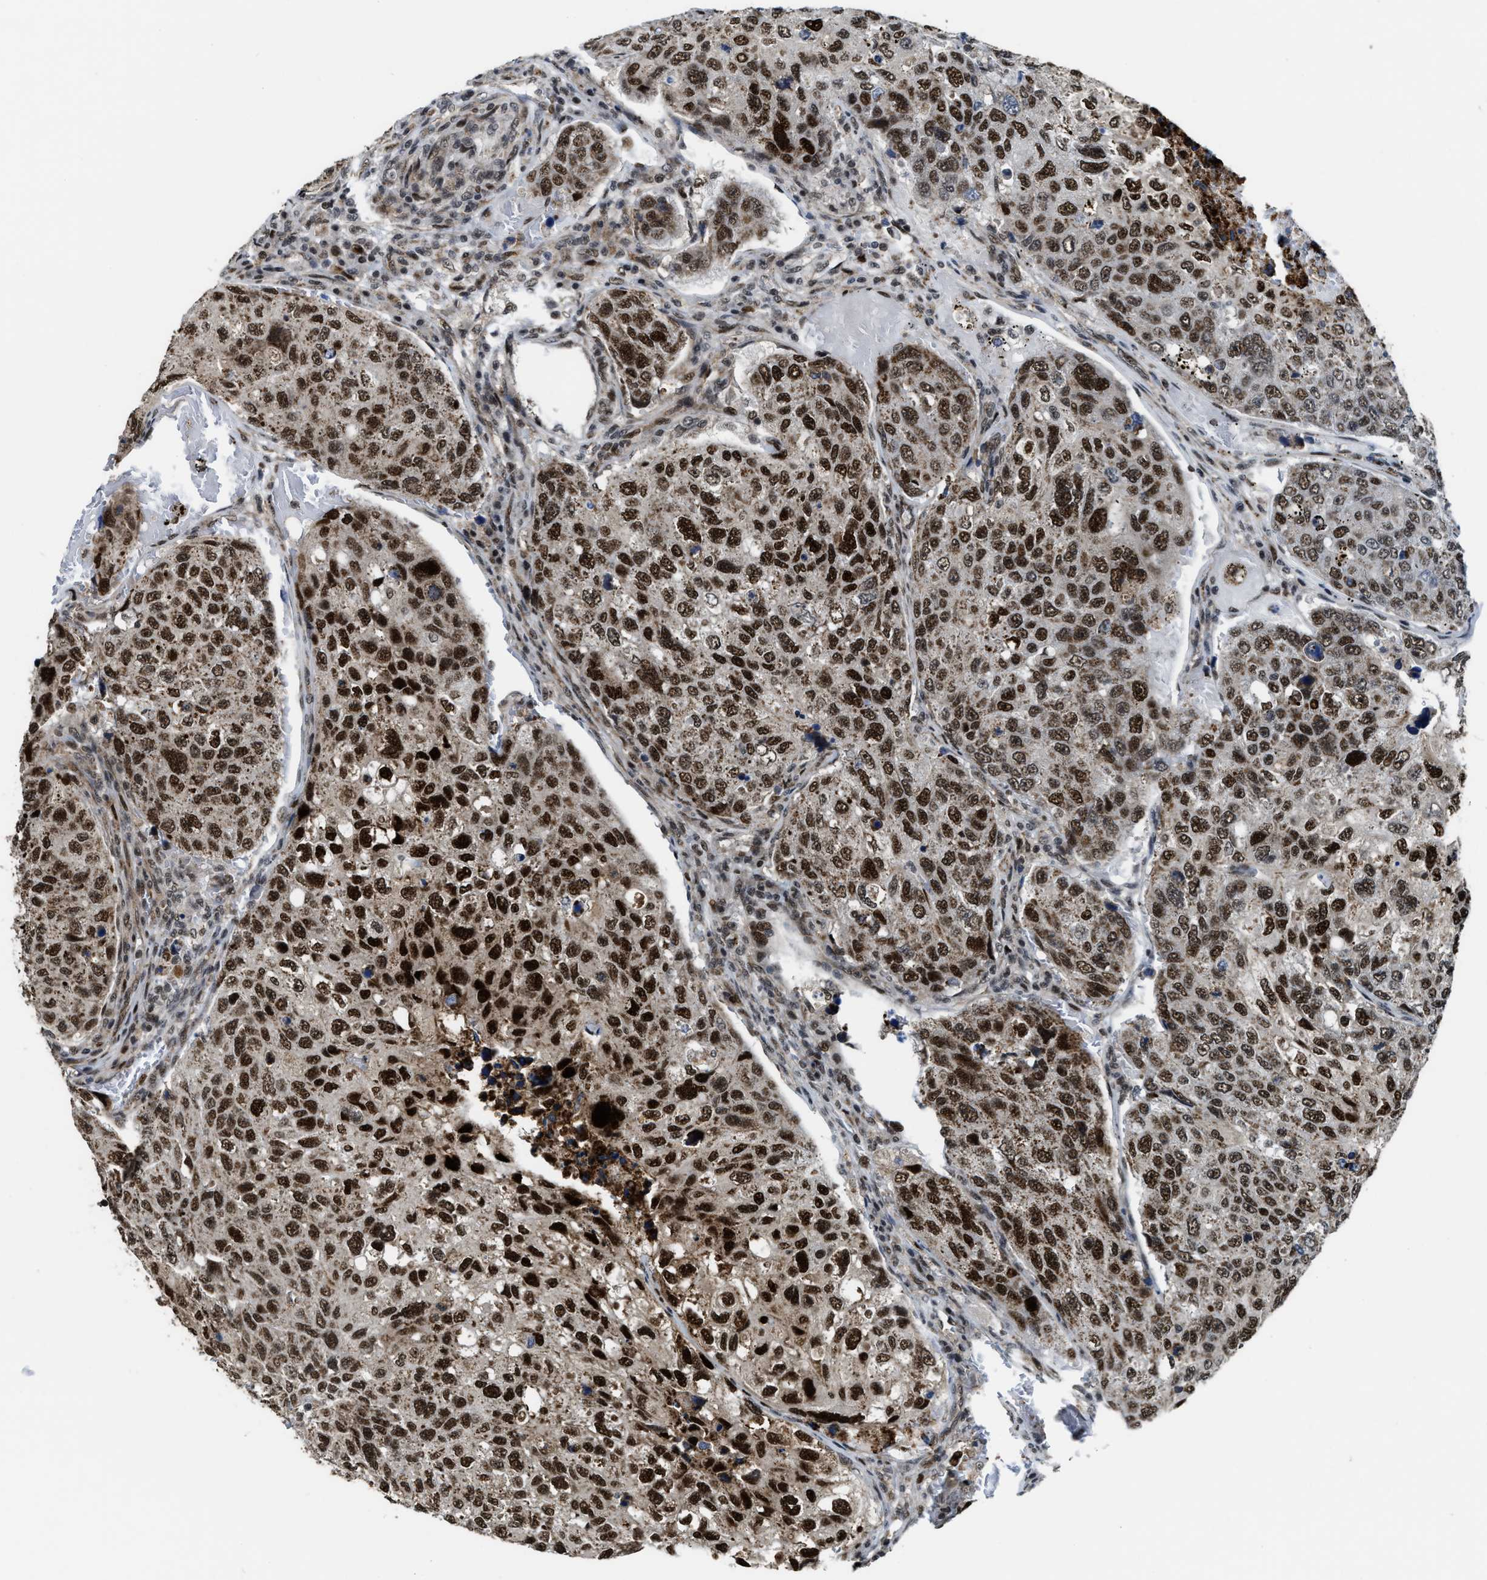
{"staining": {"intensity": "strong", "quantity": ">75%", "location": "cytoplasmic/membranous,nuclear"}, "tissue": "urothelial cancer", "cell_type": "Tumor cells", "image_type": "cancer", "snomed": [{"axis": "morphology", "description": "Urothelial carcinoma, High grade"}, {"axis": "topography", "description": "Lymph node"}, {"axis": "topography", "description": "Urinary bladder"}], "caption": "High-grade urothelial carcinoma stained with IHC reveals strong cytoplasmic/membranous and nuclear staining in about >75% of tumor cells.", "gene": "ZNF250", "patient": {"sex": "male", "age": 51}}